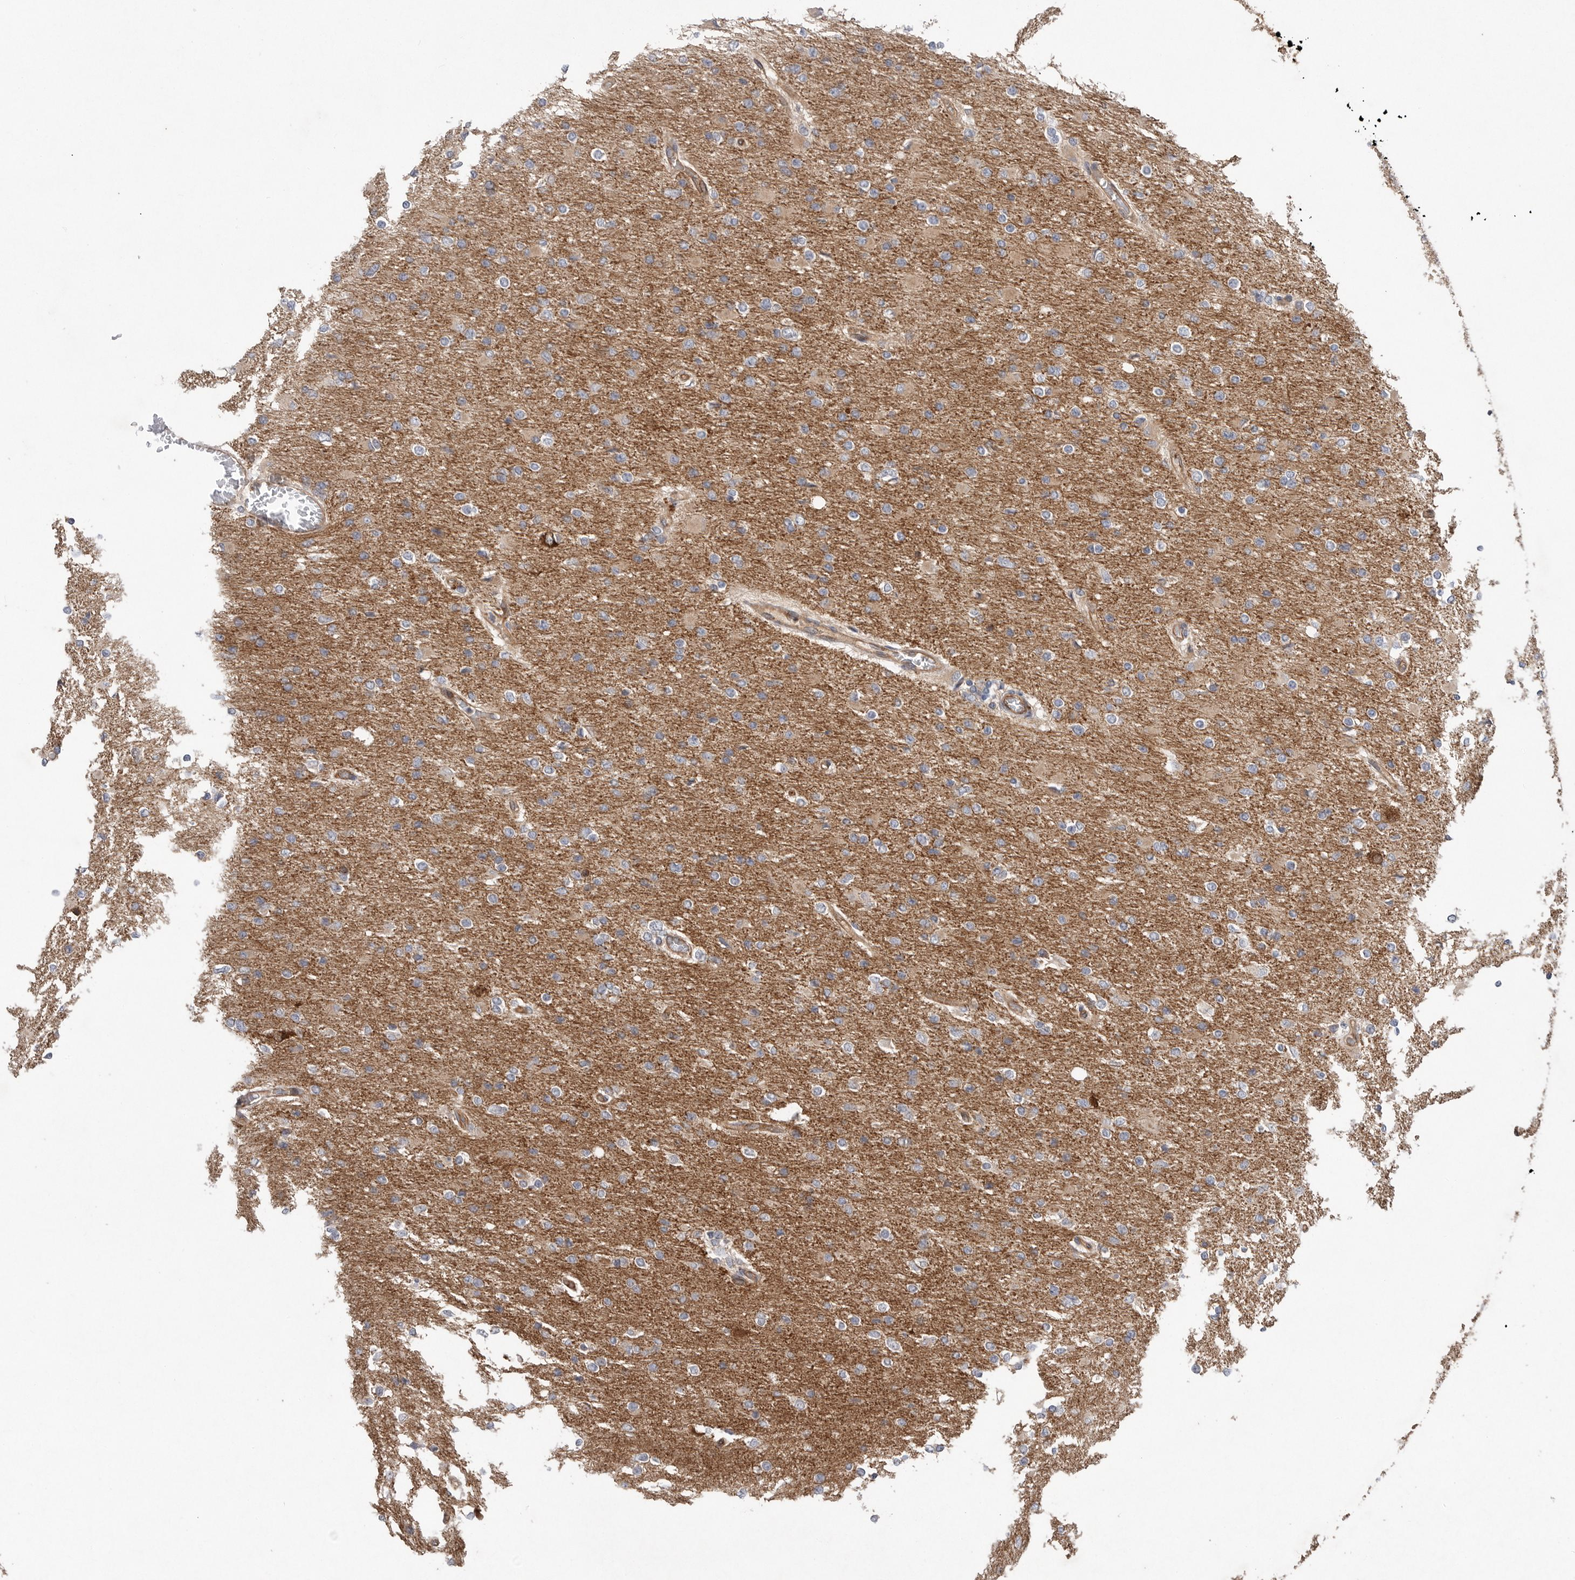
{"staining": {"intensity": "weak", "quantity": "<25%", "location": "cytoplasmic/membranous"}, "tissue": "glioma", "cell_type": "Tumor cells", "image_type": "cancer", "snomed": [{"axis": "morphology", "description": "Glioma, malignant, High grade"}, {"axis": "topography", "description": "Cerebral cortex"}], "caption": "Immunohistochemical staining of glioma shows no significant expression in tumor cells. (Immunohistochemistry (ihc), brightfield microscopy, high magnification).", "gene": "PRKCH", "patient": {"sex": "female", "age": 36}}